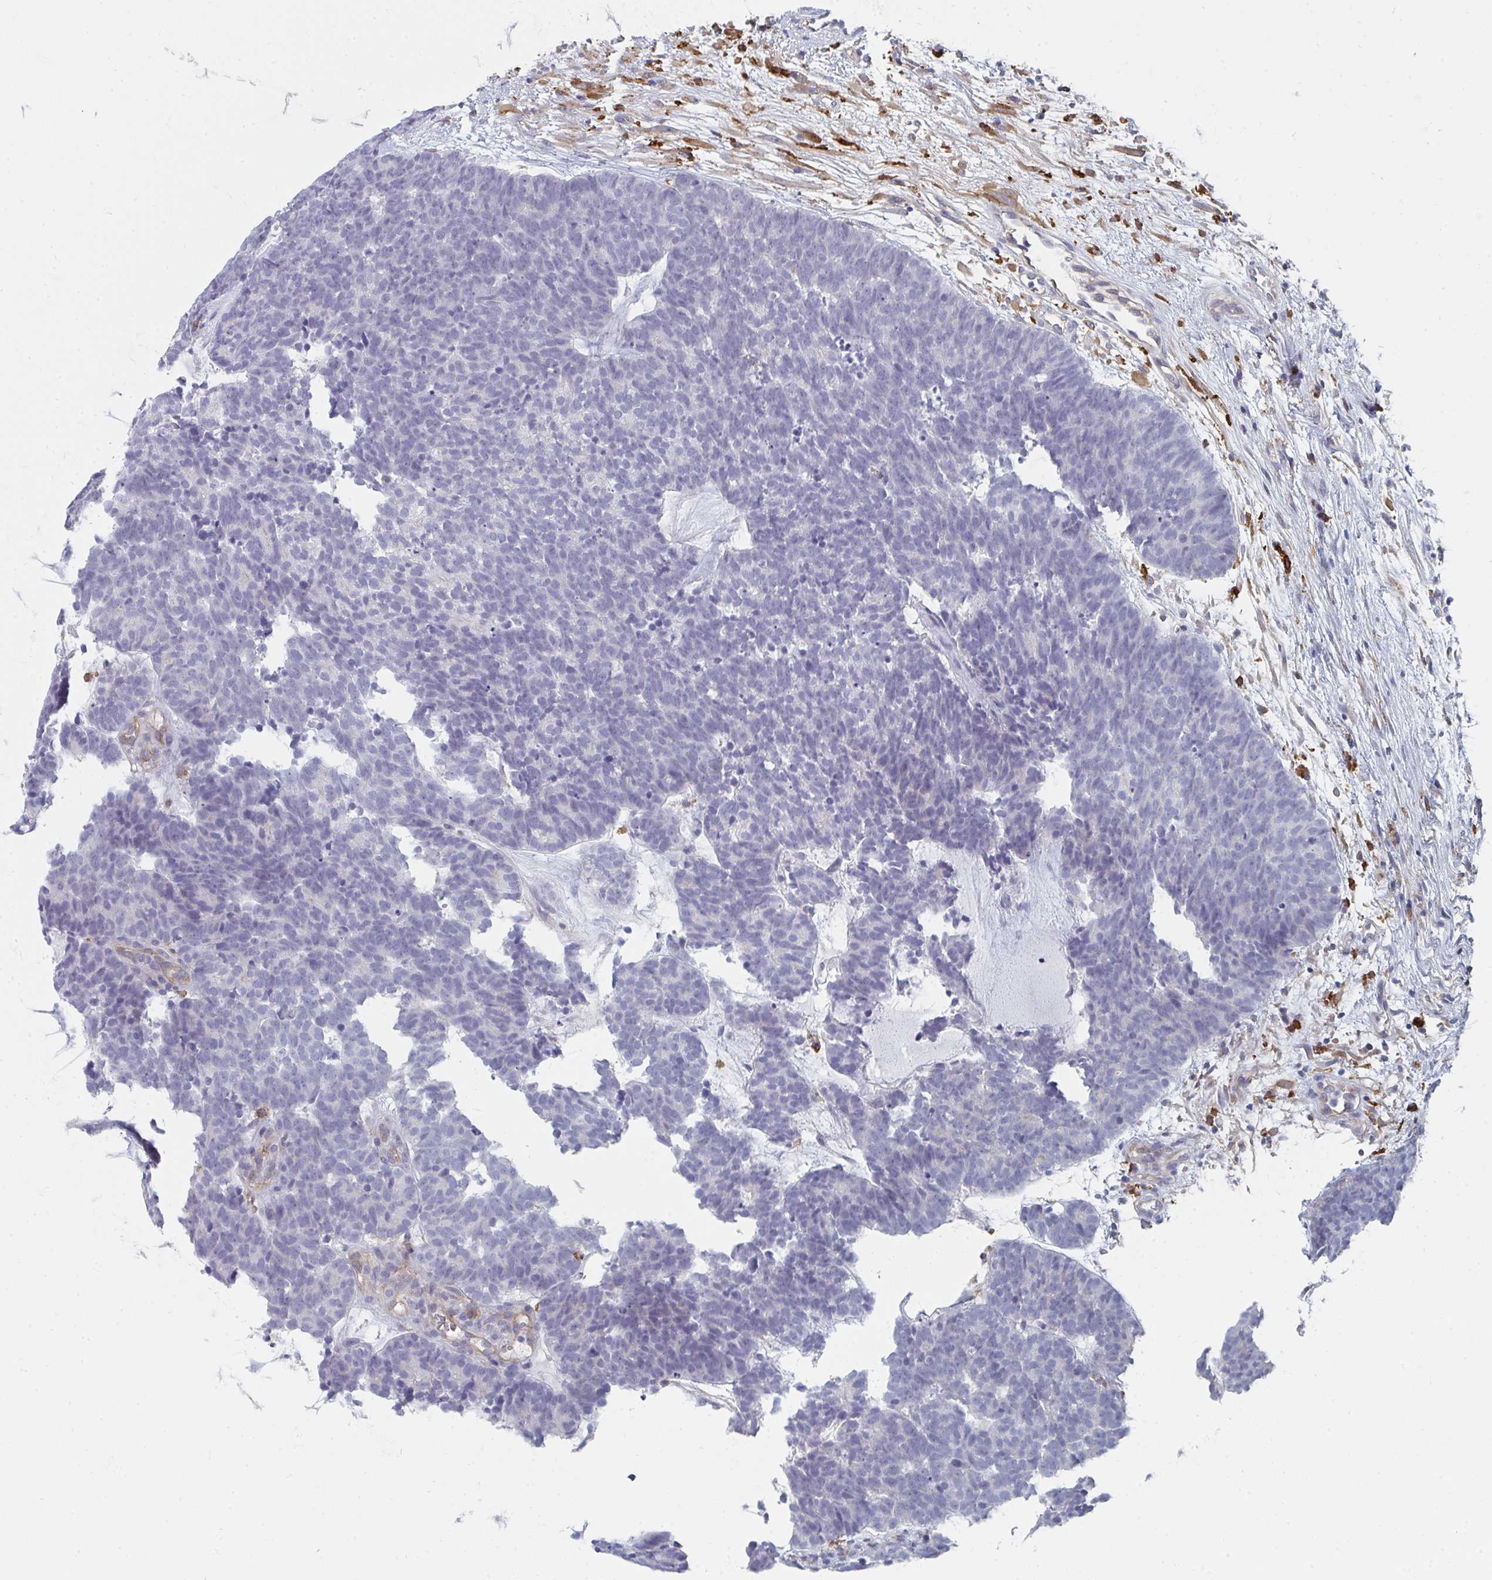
{"staining": {"intensity": "negative", "quantity": "none", "location": "none"}, "tissue": "head and neck cancer", "cell_type": "Tumor cells", "image_type": "cancer", "snomed": [{"axis": "morphology", "description": "Adenocarcinoma, NOS"}, {"axis": "topography", "description": "Head-Neck"}], "caption": "The histopathology image demonstrates no staining of tumor cells in adenocarcinoma (head and neck).", "gene": "DAB2", "patient": {"sex": "female", "age": 81}}